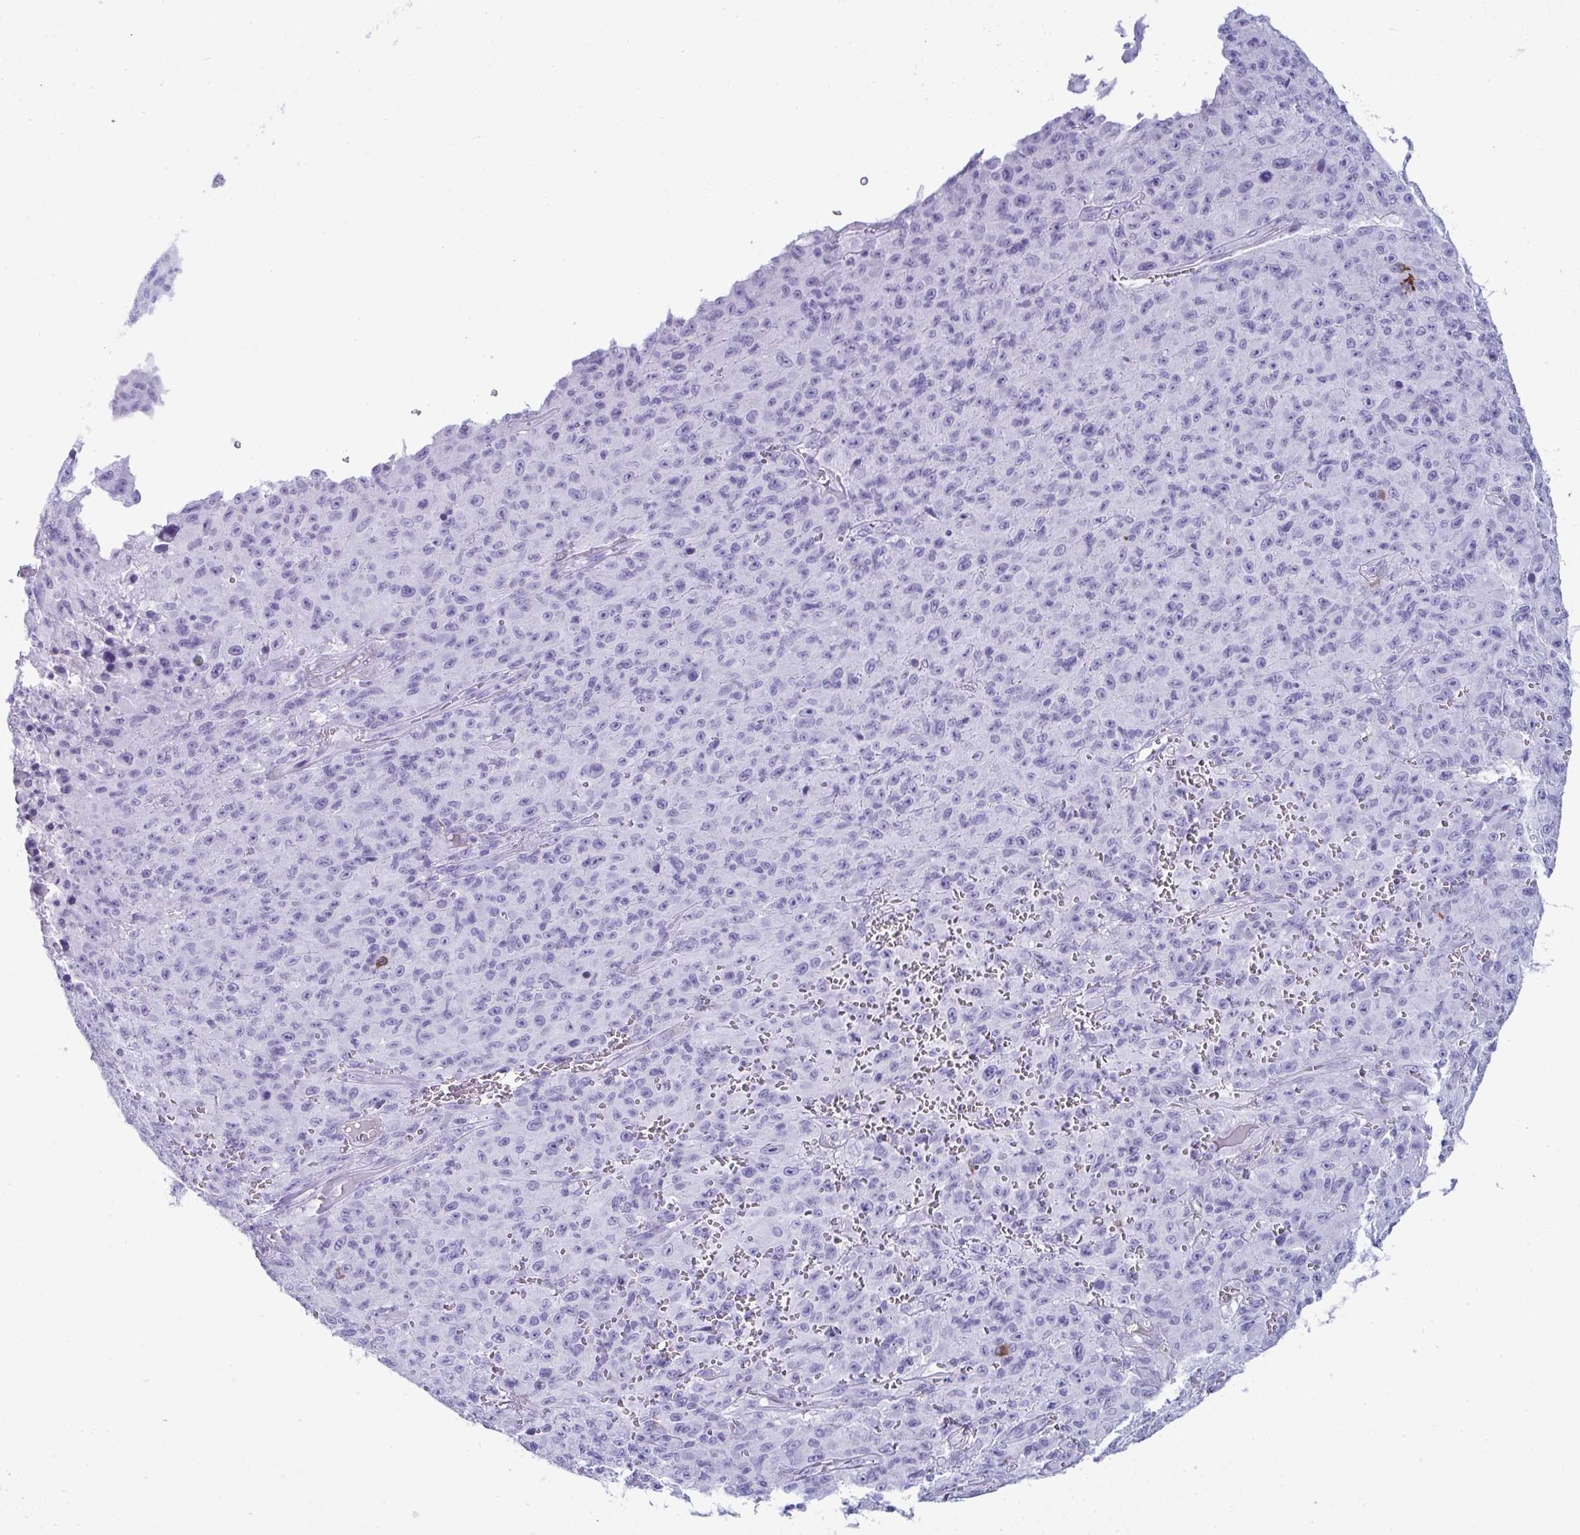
{"staining": {"intensity": "negative", "quantity": "none", "location": "none"}, "tissue": "melanoma", "cell_type": "Tumor cells", "image_type": "cancer", "snomed": [{"axis": "morphology", "description": "Malignant melanoma, NOS"}, {"axis": "topography", "description": "Skin"}], "caption": "Tumor cells are negative for brown protein staining in malignant melanoma.", "gene": "JCHAIN", "patient": {"sex": "male", "age": 46}}